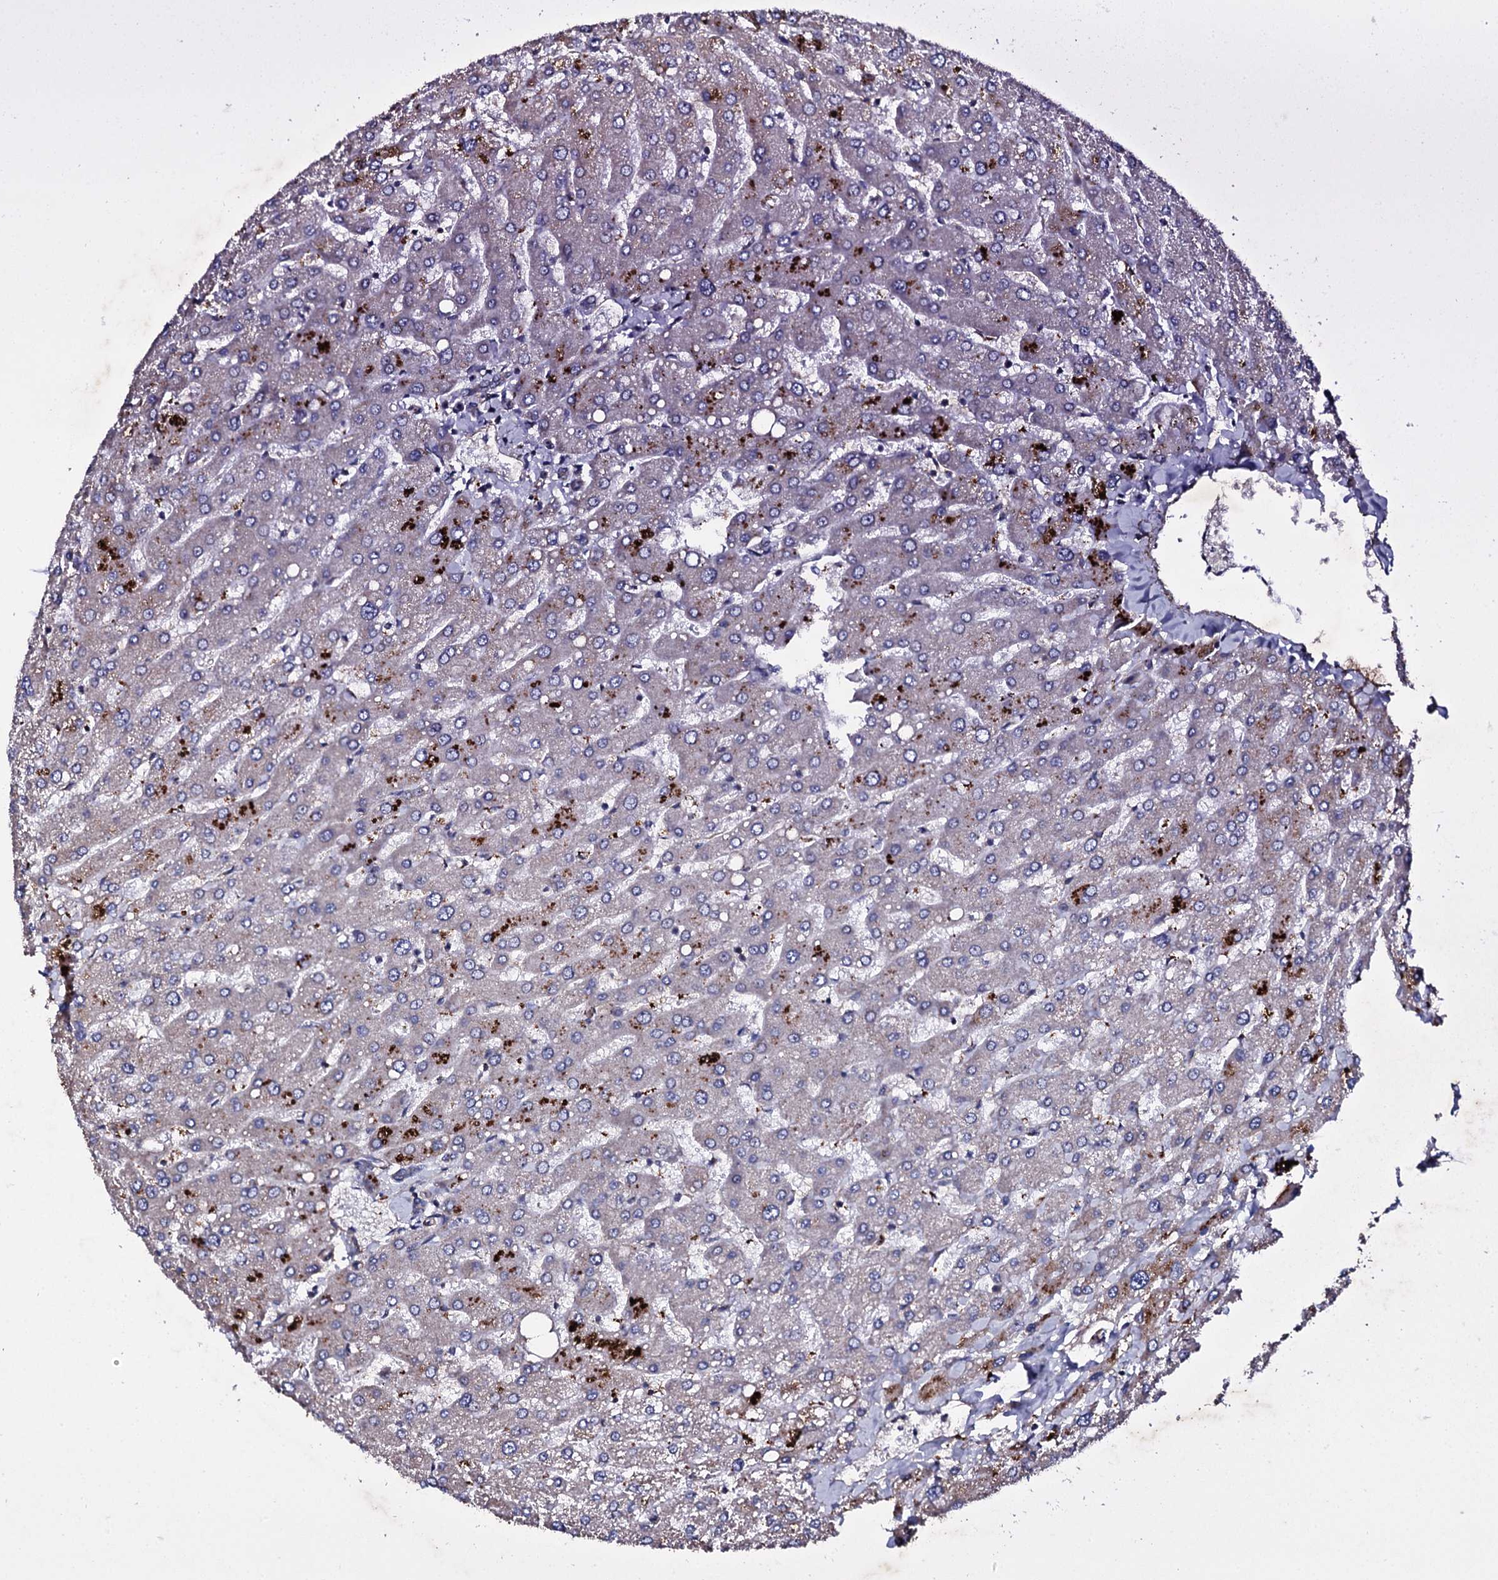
{"staining": {"intensity": "negative", "quantity": "none", "location": "none"}, "tissue": "liver", "cell_type": "Cholangiocytes", "image_type": "normal", "snomed": [{"axis": "morphology", "description": "Normal tissue, NOS"}, {"axis": "topography", "description": "Liver"}], "caption": "Immunohistochemistry (IHC) of unremarkable human liver shows no expression in cholangiocytes.", "gene": "GTPBP4", "patient": {"sex": "male", "age": 55}}